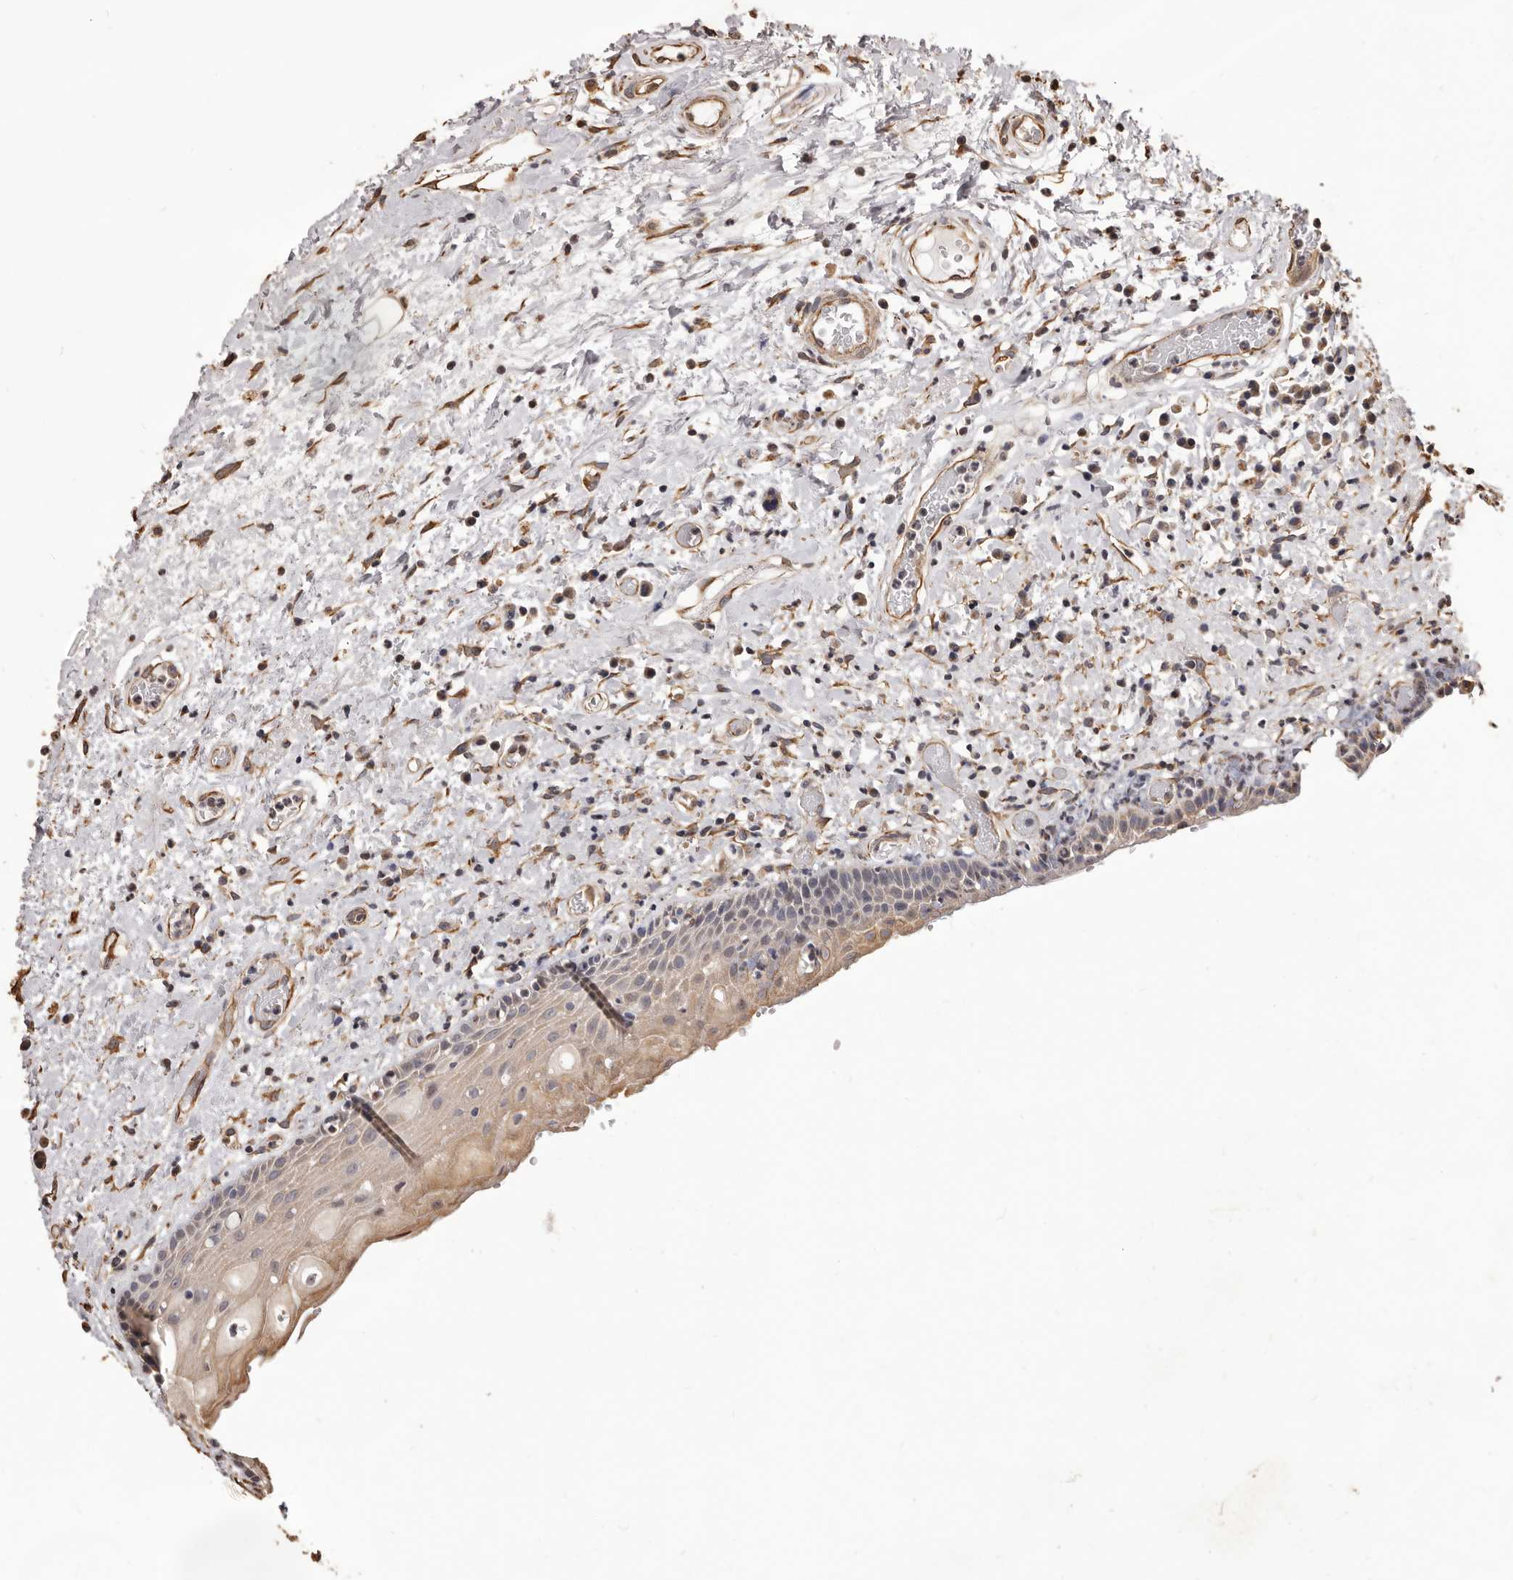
{"staining": {"intensity": "weak", "quantity": "25%-75%", "location": "cytoplasmic/membranous,nuclear"}, "tissue": "oral mucosa", "cell_type": "Squamous epithelial cells", "image_type": "normal", "snomed": [{"axis": "morphology", "description": "Normal tissue, NOS"}, {"axis": "topography", "description": "Oral tissue"}], "caption": "High-magnification brightfield microscopy of unremarkable oral mucosa stained with DAB (brown) and counterstained with hematoxylin (blue). squamous epithelial cells exhibit weak cytoplasmic/membranous,nuclear positivity is present in approximately25%-75% of cells.", "gene": "ALPK1", "patient": {"sex": "female", "age": 76}}